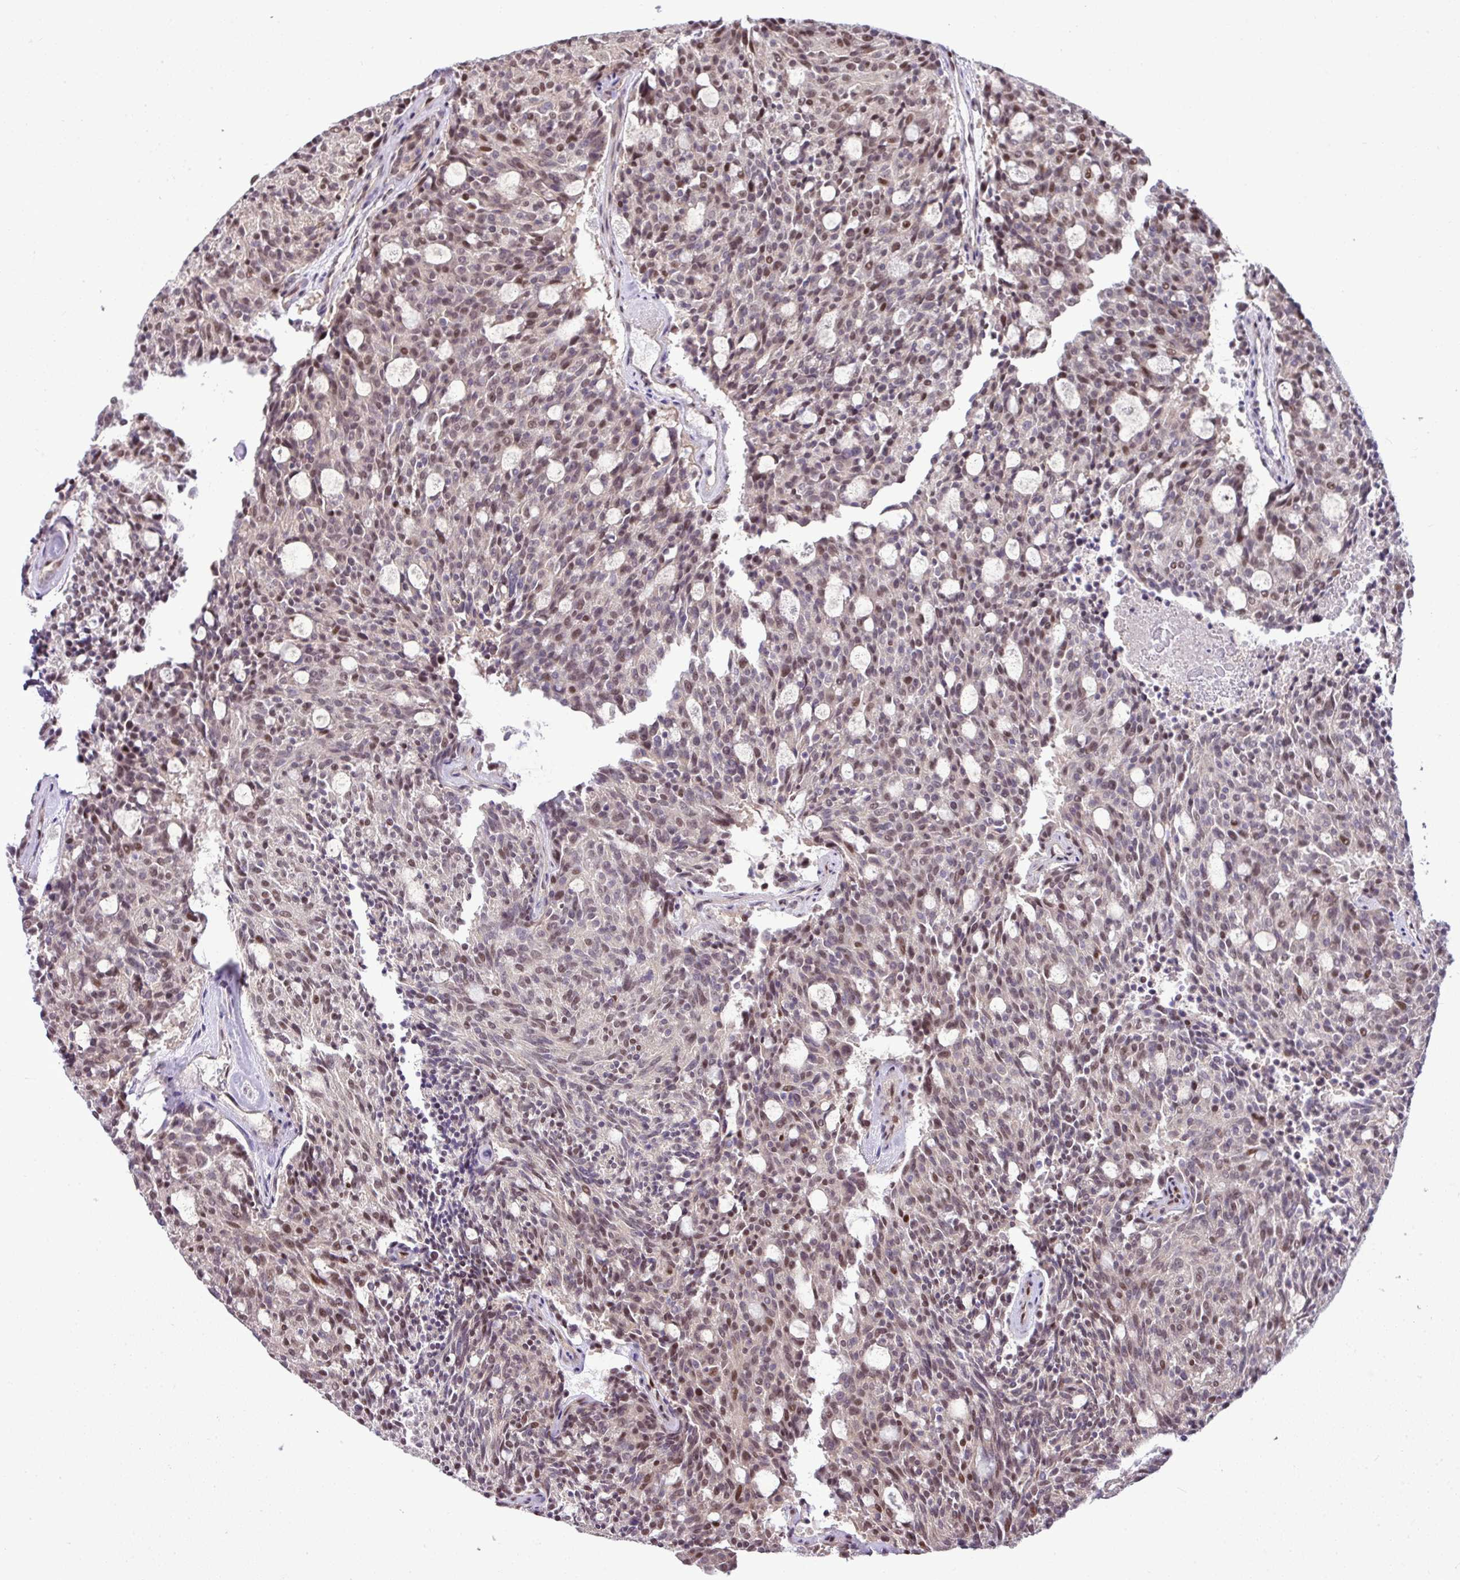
{"staining": {"intensity": "moderate", "quantity": "25%-75%", "location": "nuclear"}, "tissue": "carcinoid", "cell_type": "Tumor cells", "image_type": "cancer", "snomed": [{"axis": "morphology", "description": "Carcinoid, malignant, NOS"}, {"axis": "topography", "description": "Pancreas"}], "caption": "The histopathology image exhibits immunohistochemical staining of carcinoid. There is moderate nuclear staining is seen in approximately 25%-75% of tumor cells. (DAB IHC, brown staining for protein, blue staining for nuclei).", "gene": "PGAP4", "patient": {"sex": "female", "age": 54}}